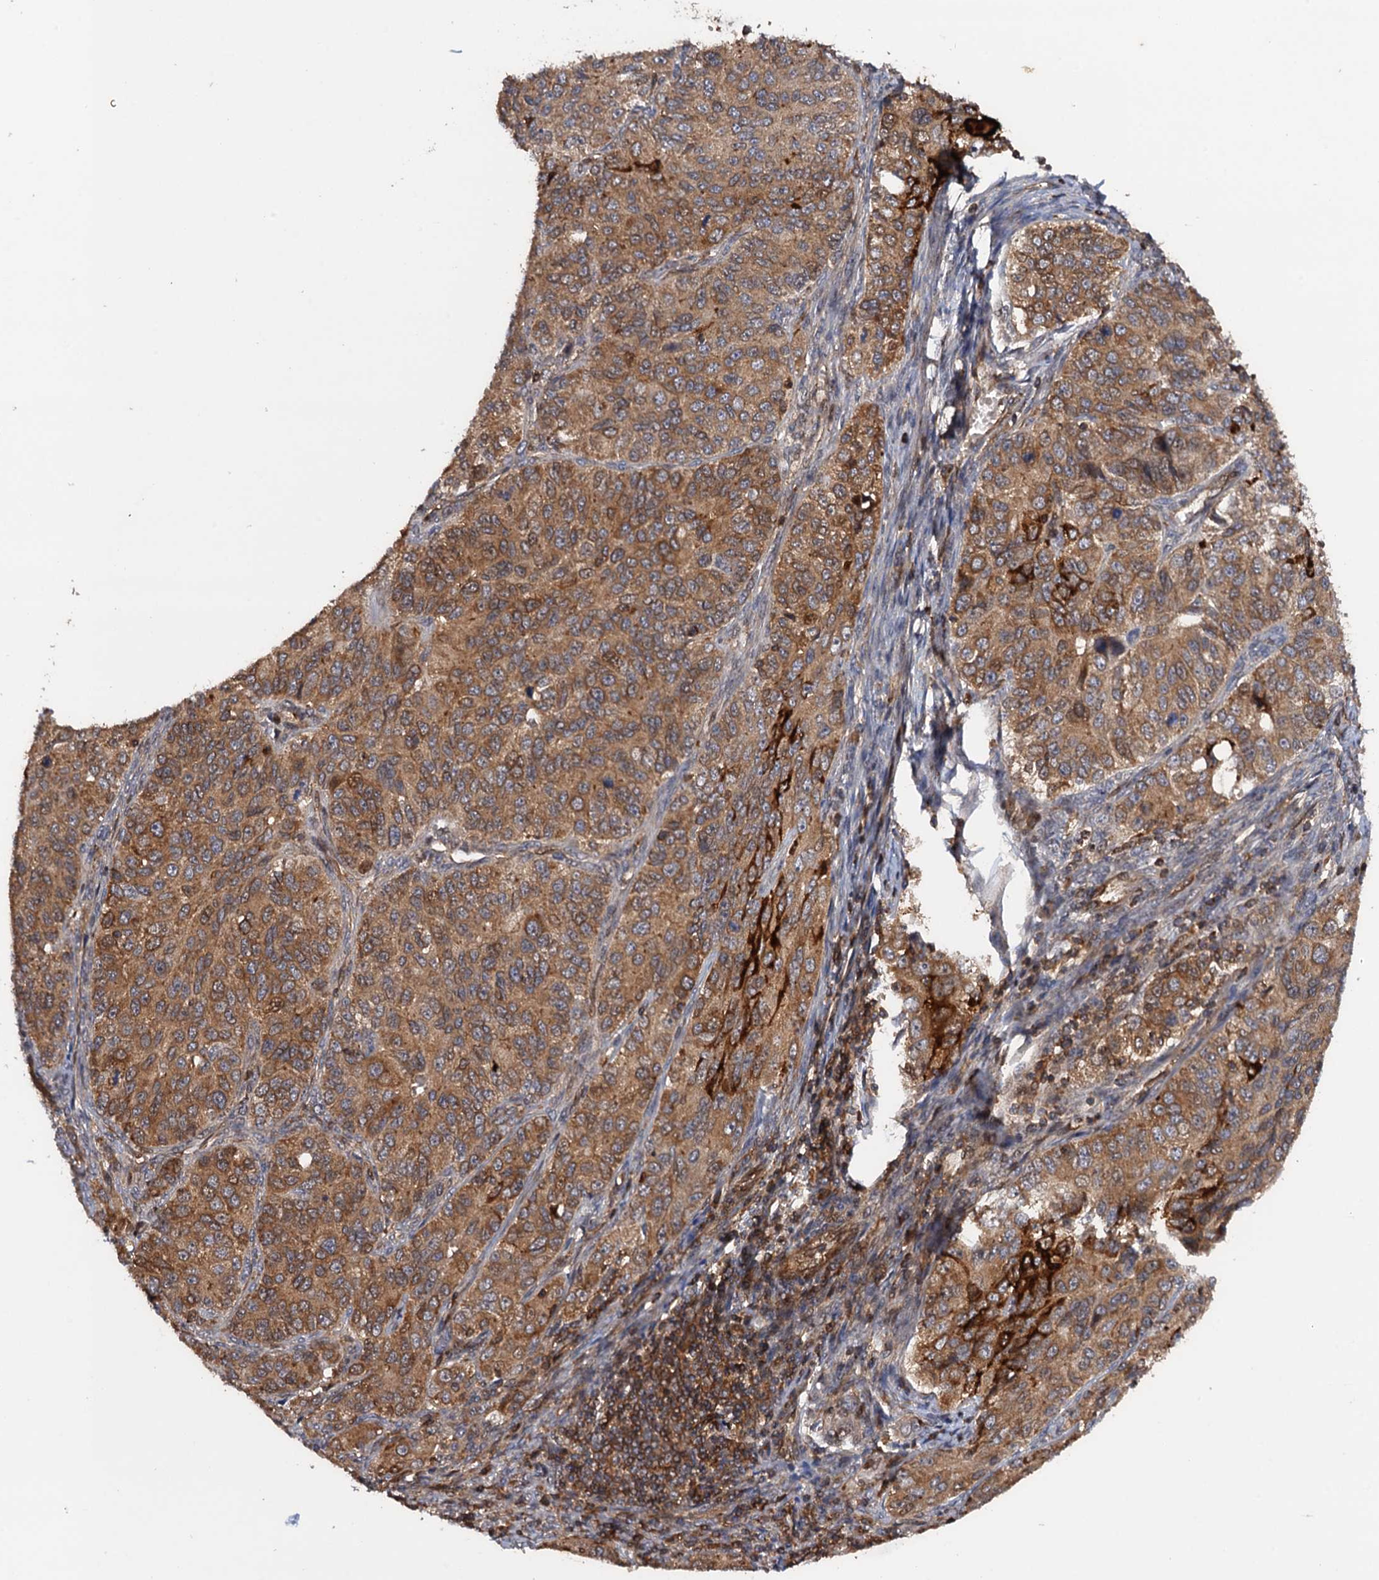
{"staining": {"intensity": "moderate", "quantity": ">75%", "location": "cytoplasmic/membranous"}, "tissue": "ovarian cancer", "cell_type": "Tumor cells", "image_type": "cancer", "snomed": [{"axis": "morphology", "description": "Carcinoma, endometroid"}, {"axis": "topography", "description": "Ovary"}], "caption": "Moderate cytoplasmic/membranous staining for a protein is present in approximately >75% of tumor cells of endometroid carcinoma (ovarian) using immunohistochemistry.", "gene": "BORA", "patient": {"sex": "female", "age": 51}}